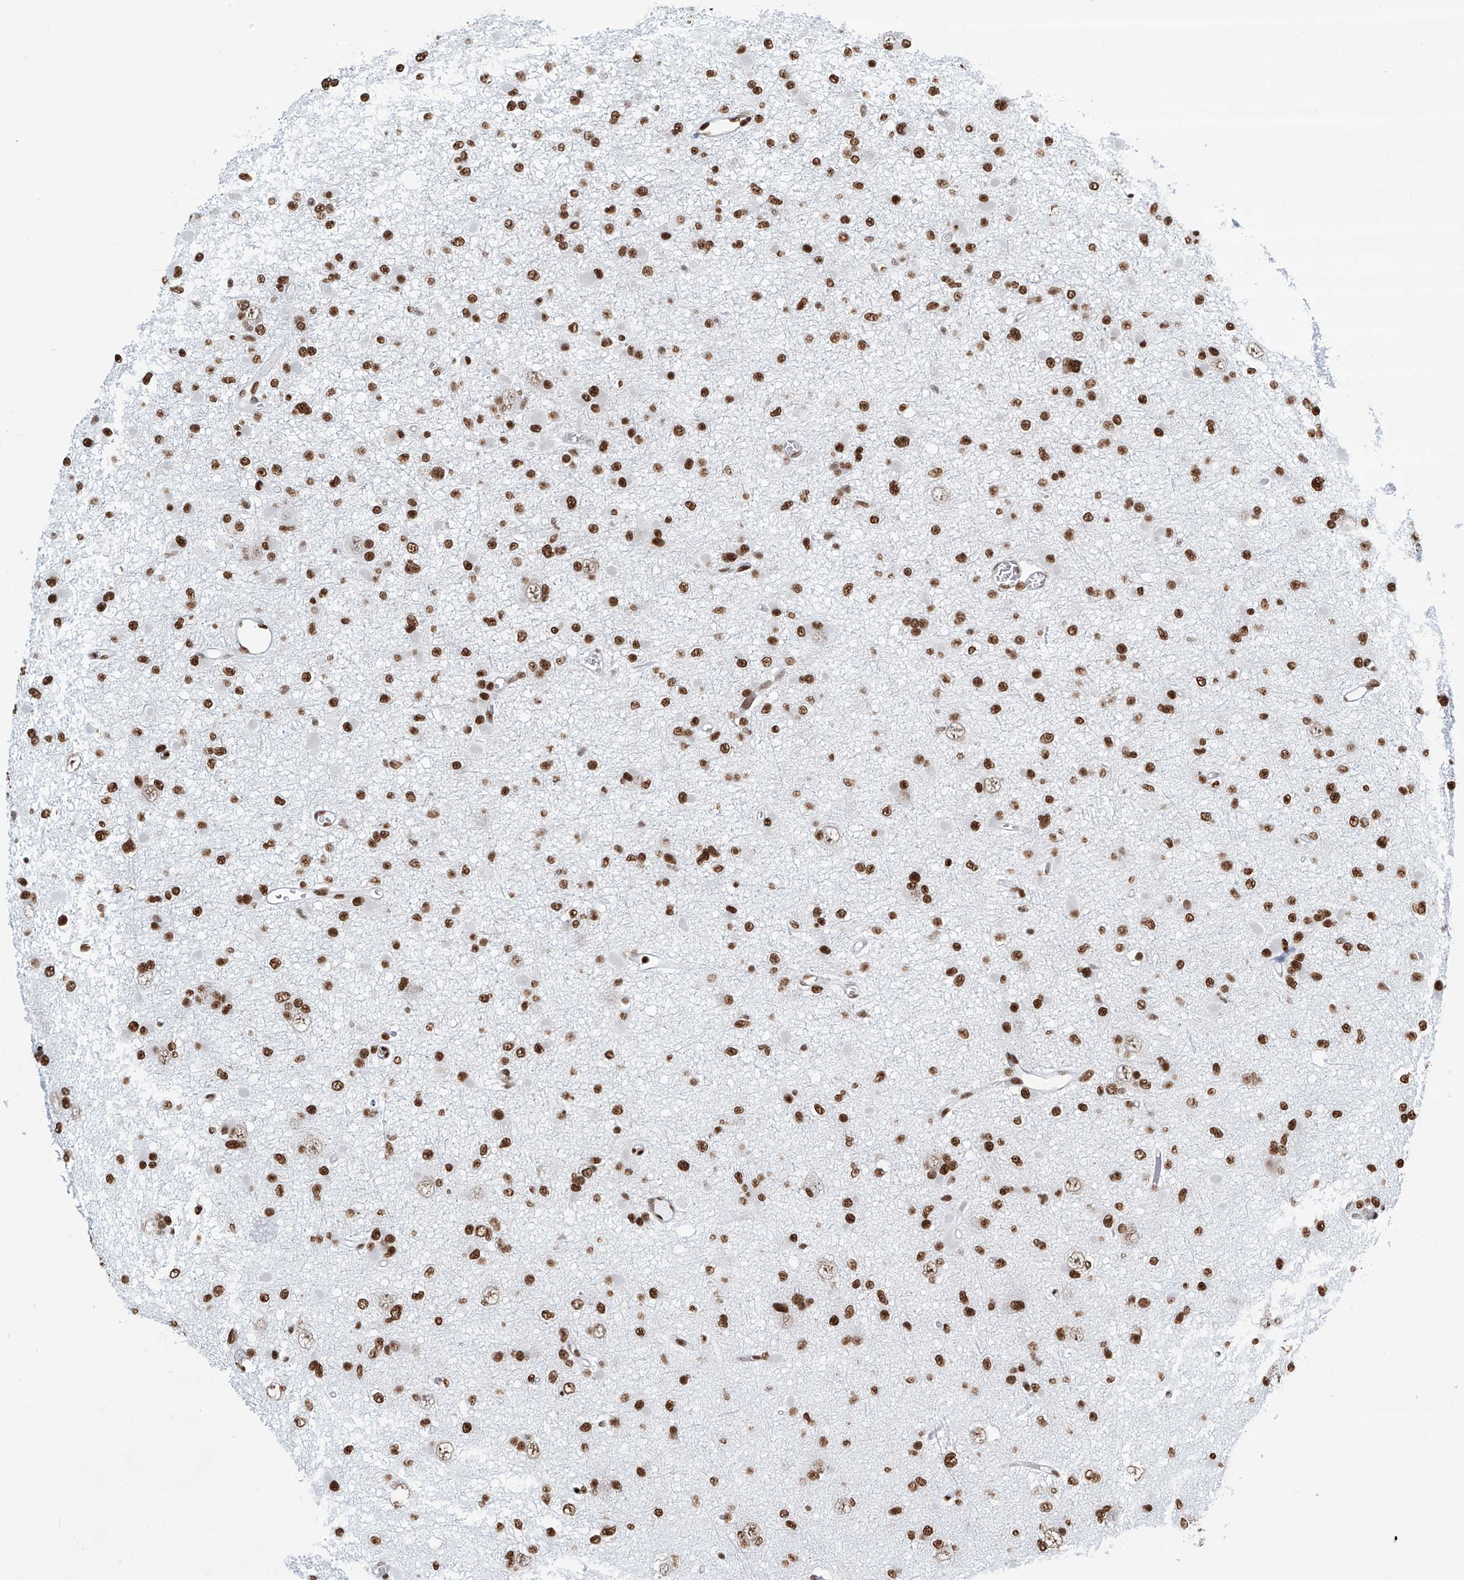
{"staining": {"intensity": "strong", "quantity": ">75%", "location": "nuclear"}, "tissue": "glioma", "cell_type": "Tumor cells", "image_type": "cancer", "snomed": [{"axis": "morphology", "description": "Glioma, malignant, Low grade"}, {"axis": "topography", "description": "Brain"}], "caption": "DAB immunohistochemical staining of human low-grade glioma (malignant) reveals strong nuclear protein staining in approximately >75% of tumor cells. (DAB (3,3'-diaminobenzidine) = brown stain, brightfield microscopy at high magnification).", "gene": "SARNP", "patient": {"sex": "female", "age": 22}}